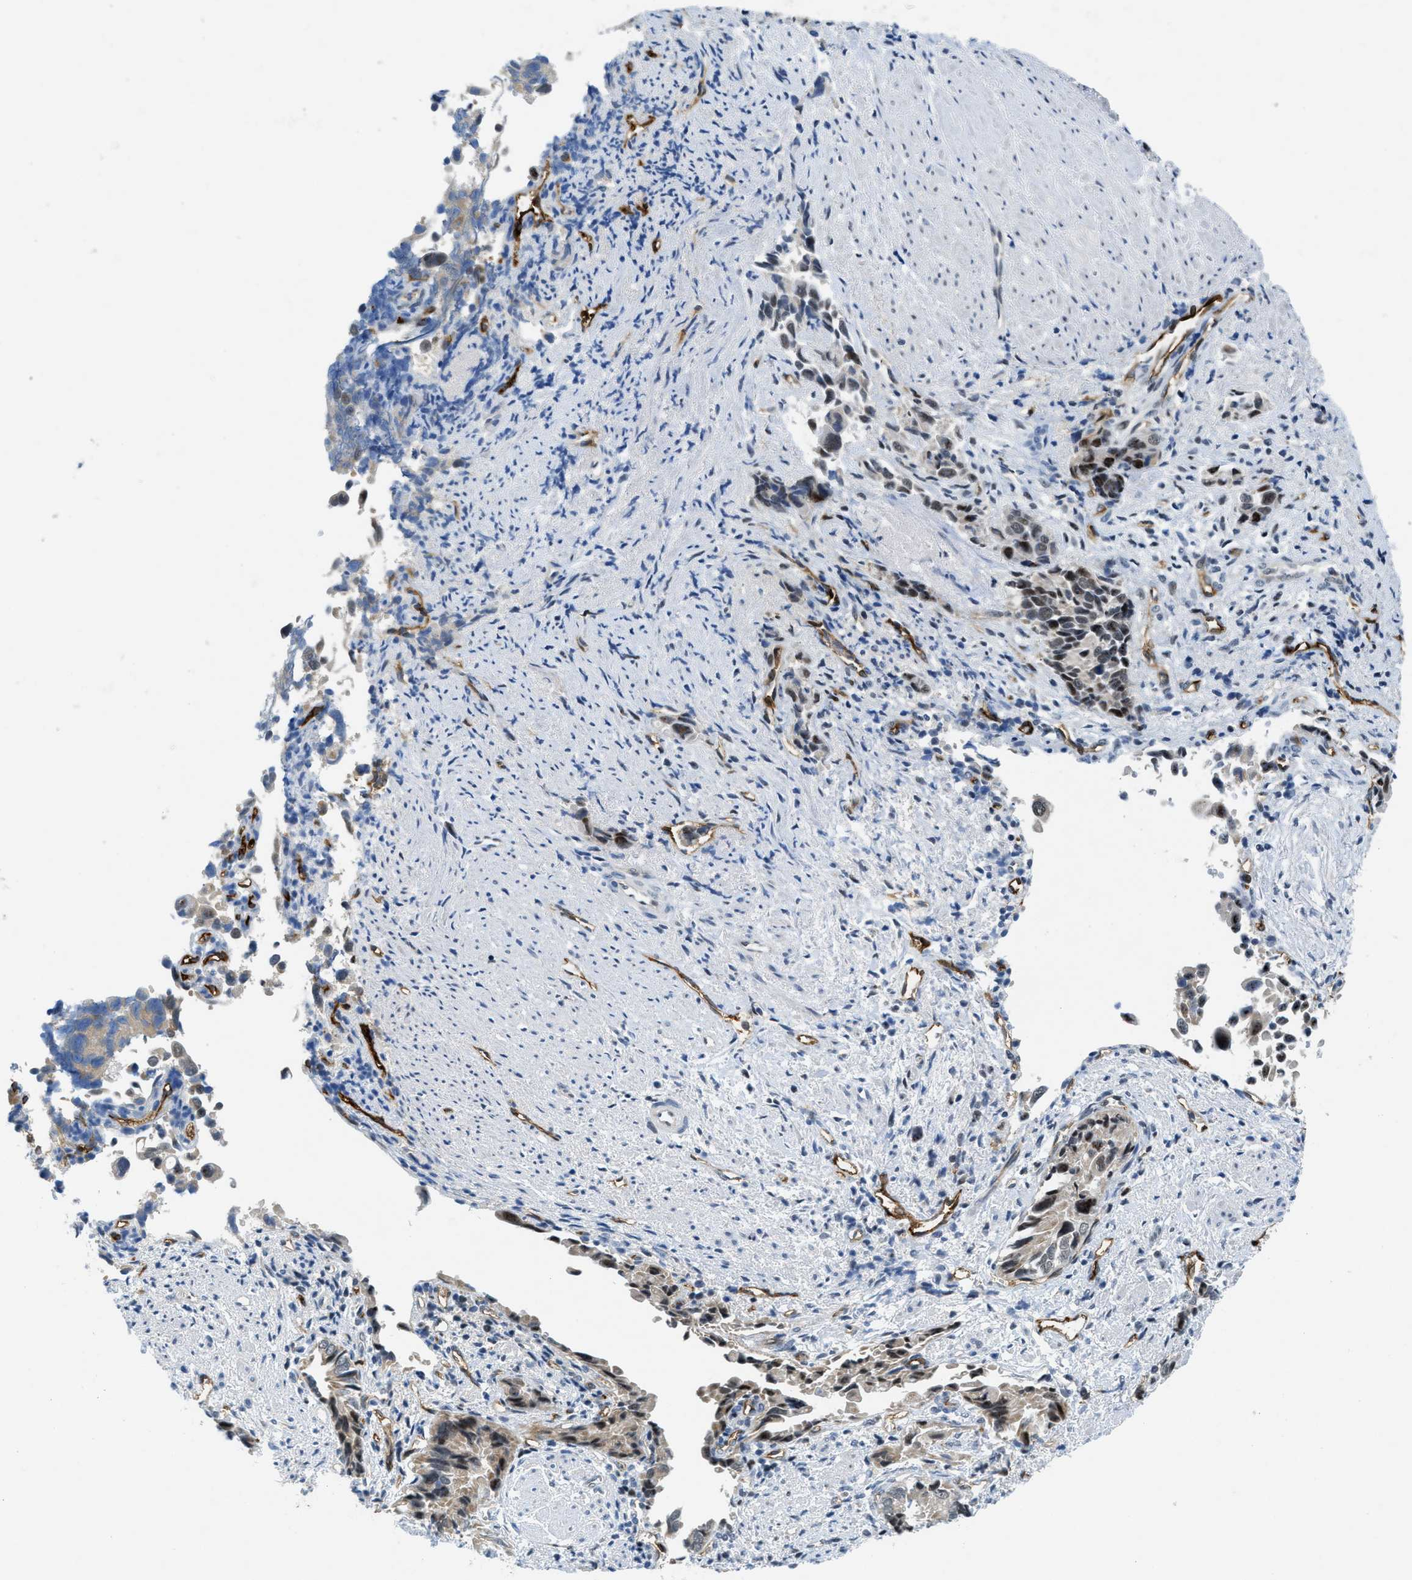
{"staining": {"intensity": "negative", "quantity": "none", "location": "none"}, "tissue": "liver cancer", "cell_type": "Tumor cells", "image_type": "cancer", "snomed": [{"axis": "morphology", "description": "Cholangiocarcinoma"}, {"axis": "topography", "description": "Liver"}], "caption": "DAB immunohistochemical staining of human cholangiocarcinoma (liver) displays no significant positivity in tumor cells.", "gene": "SLCO2A1", "patient": {"sex": "female", "age": 79}}